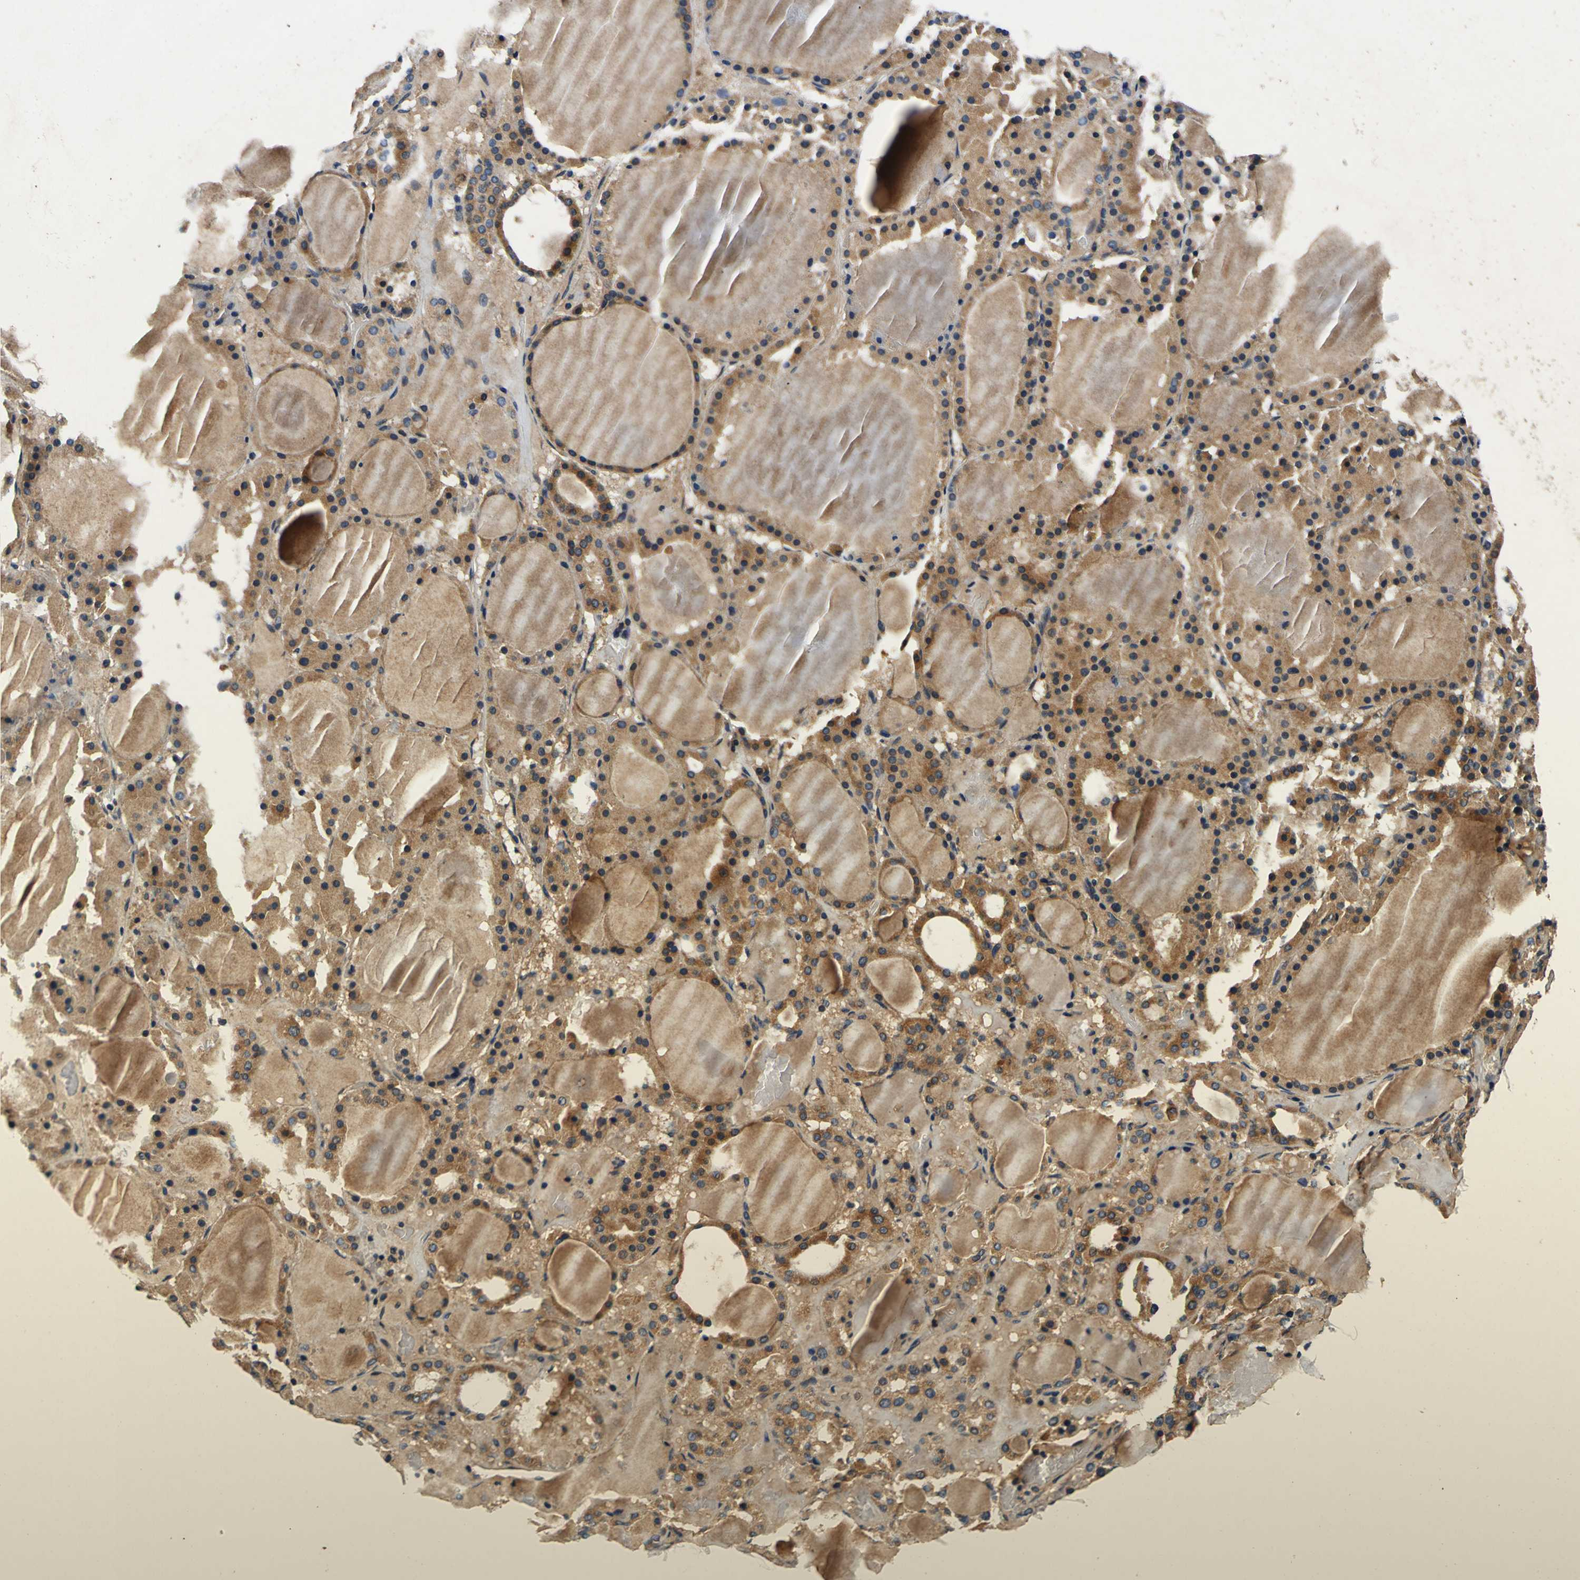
{"staining": {"intensity": "moderate", "quantity": ">75%", "location": "cytoplasmic/membranous"}, "tissue": "thyroid gland", "cell_type": "Glandular cells", "image_type": "normal", "snomed": [{"axis": "morphology", "description": "Normal tissue, NOS"}, {"axis": "morphology", "description": "Carcinoma, NOS"}, {"axis": "topography", "description": "Thyroid gland"}], "caption": "Immunohistochemistry (IHC) micrograph of normal thyroid gland: thyroid gland stained using IHC reveals medium levels of moderate protein expression localized specifically in the cytoplasmic/membranous of glandular cells, appearing as a cytoplasmic/membranous brown color.", "gene": "EPHB4", "patient": {"sex": "female", "age": 86}}